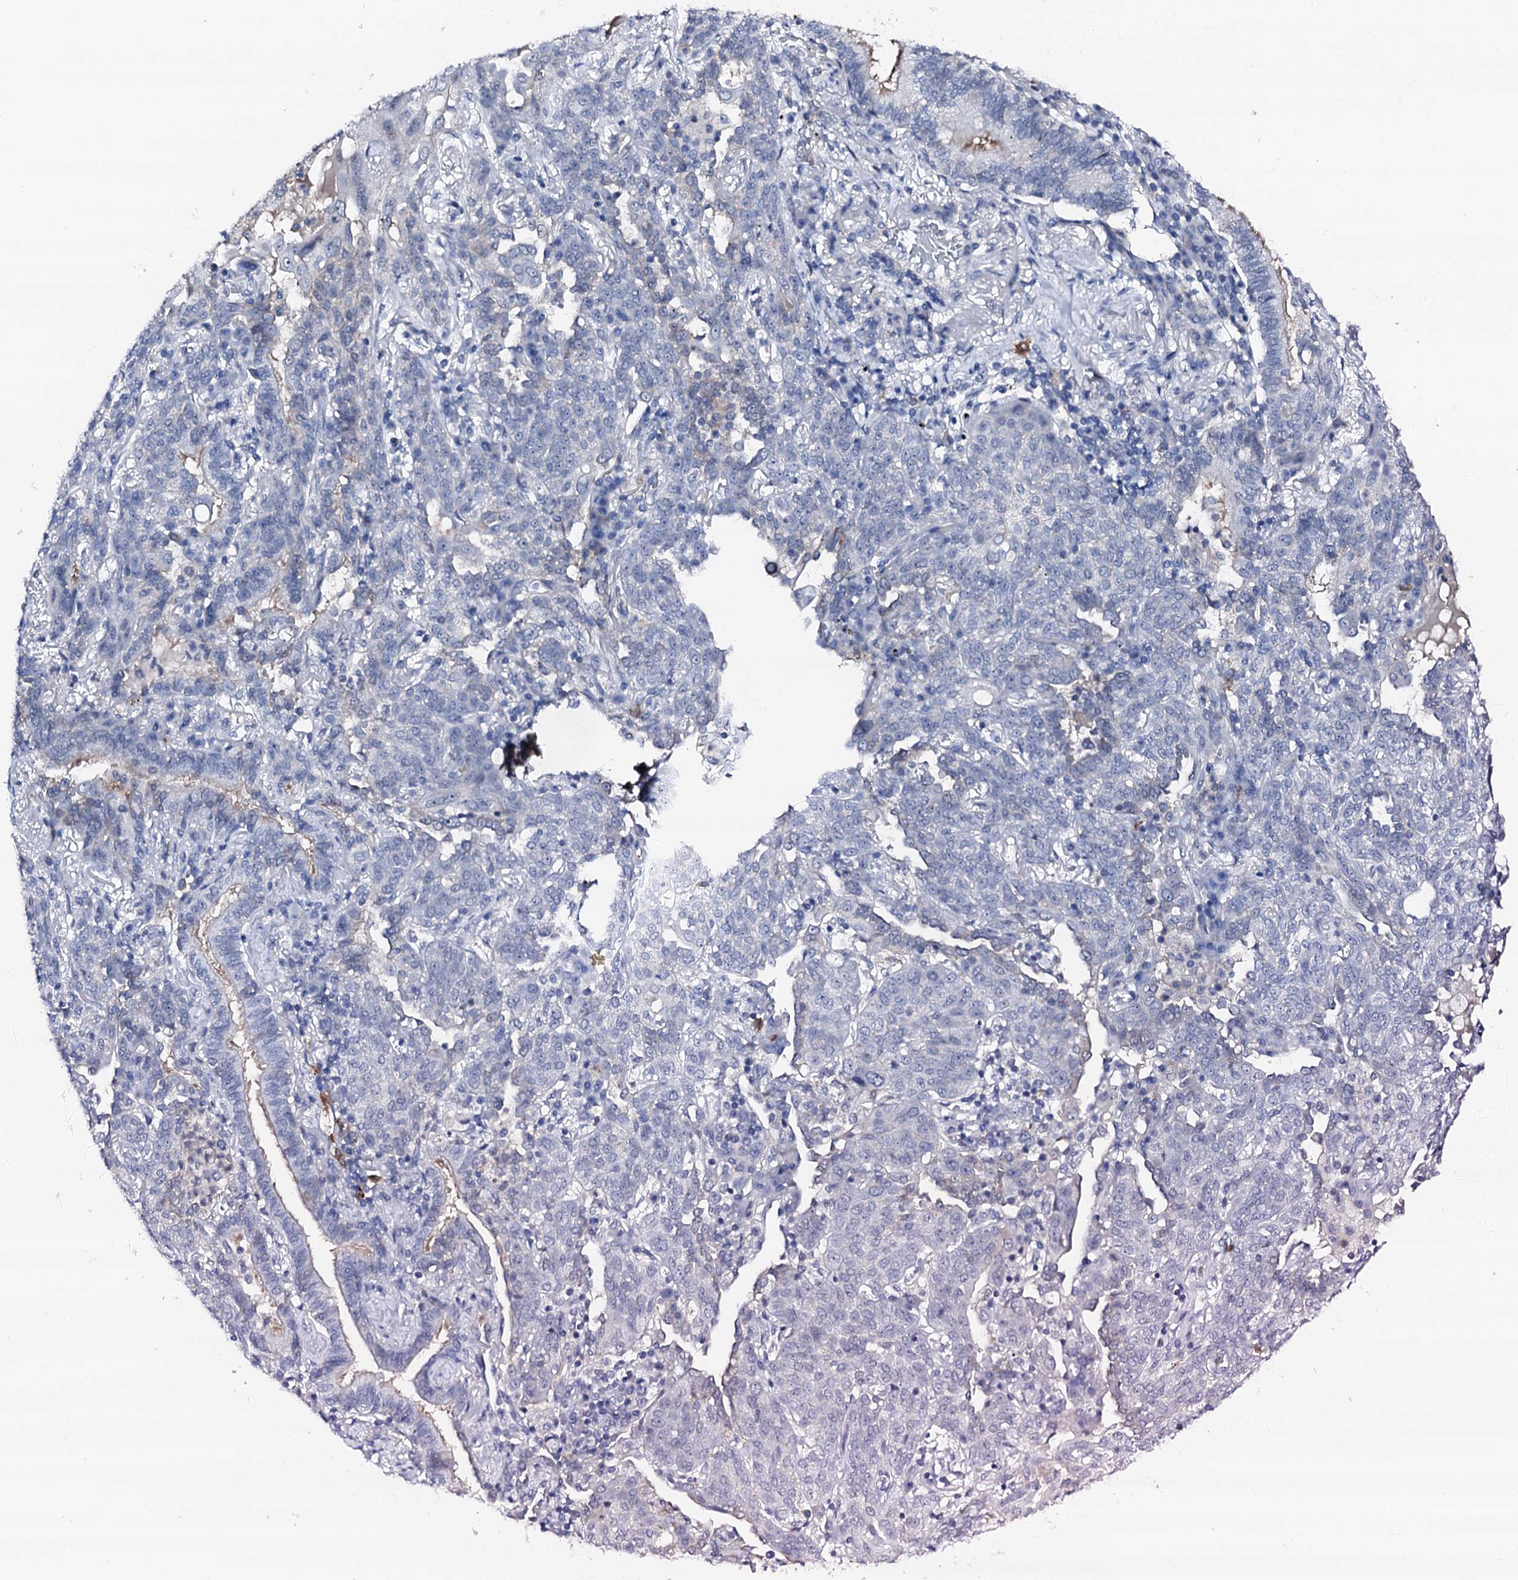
{"staining": {"intensity": "negative", "quantity": "none", "location": "none"}, "tissue": "lung cancer", "cell_type": "Tumor cells", "image_type": "cancer", "snomed": [{"axis": "morphology", "description": "Squamous cell carcinoma, NOS"}, {"axis": "topography", "description": "Lung"}], "caption": "Histopathology image shows no significant protein staining in tumor cells of squamous cell carcinoma (lung).", "gene": "TRAFD1", "patient": {"sex": "female", "age": 70}}